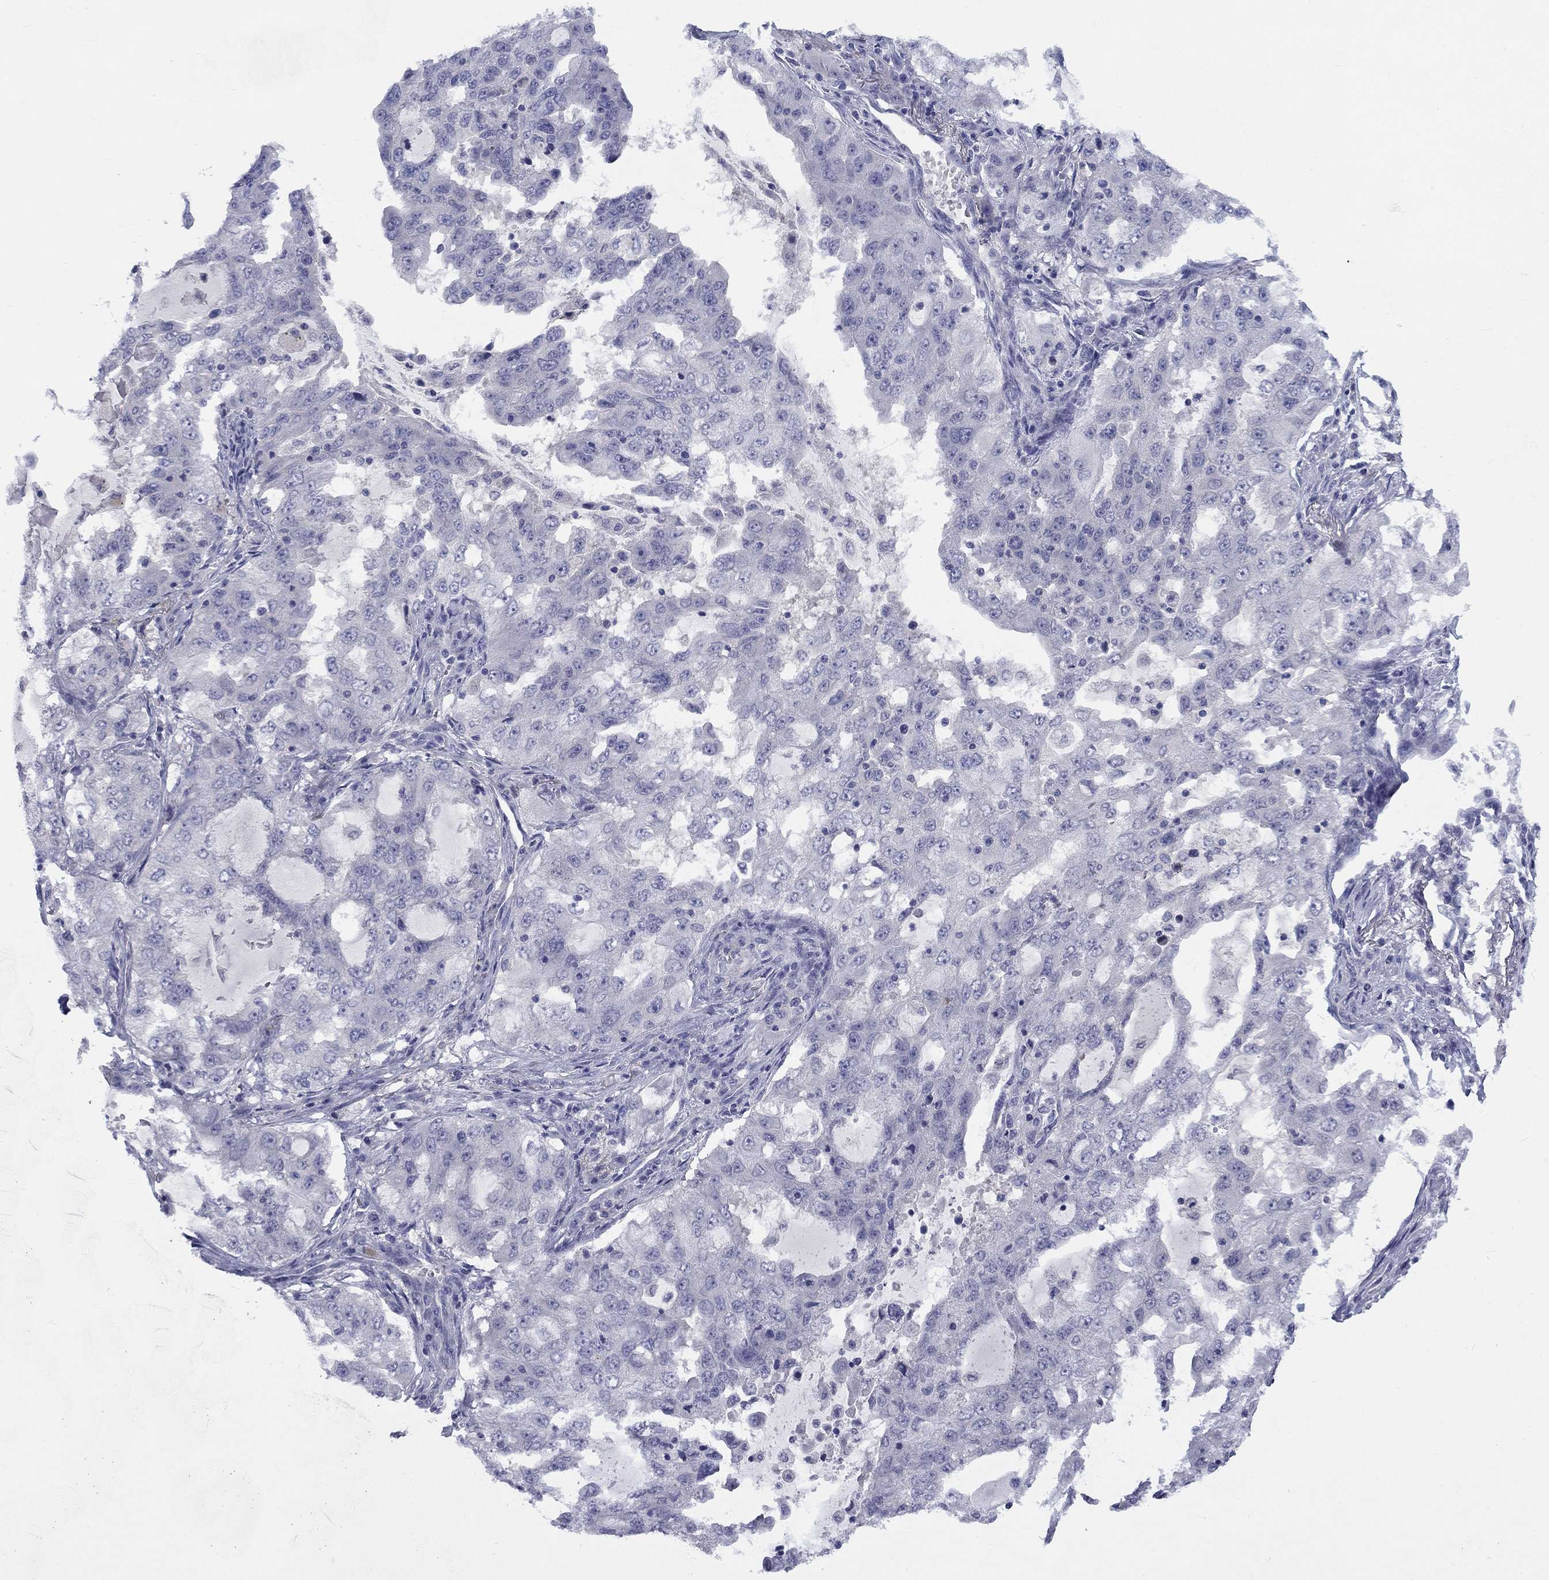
{"staining": {"intensity": "negative", "quantity": "none", "location": "none"}, "tissue": "lung cancer", "cell_type": "Tumor cells", "image_type": "cancer", "snomed": [{"axis": "morphology", "description": "Adenocarcinoma, NOS"}, {"axis": "topography", "description": "Lung"}], "caption": "Tumor cells are negative for brown protein staining in lung cancer (adenocarcinoma).", "gene": "CACNA1A", "patient": {"sex": "female", "age": 61}}